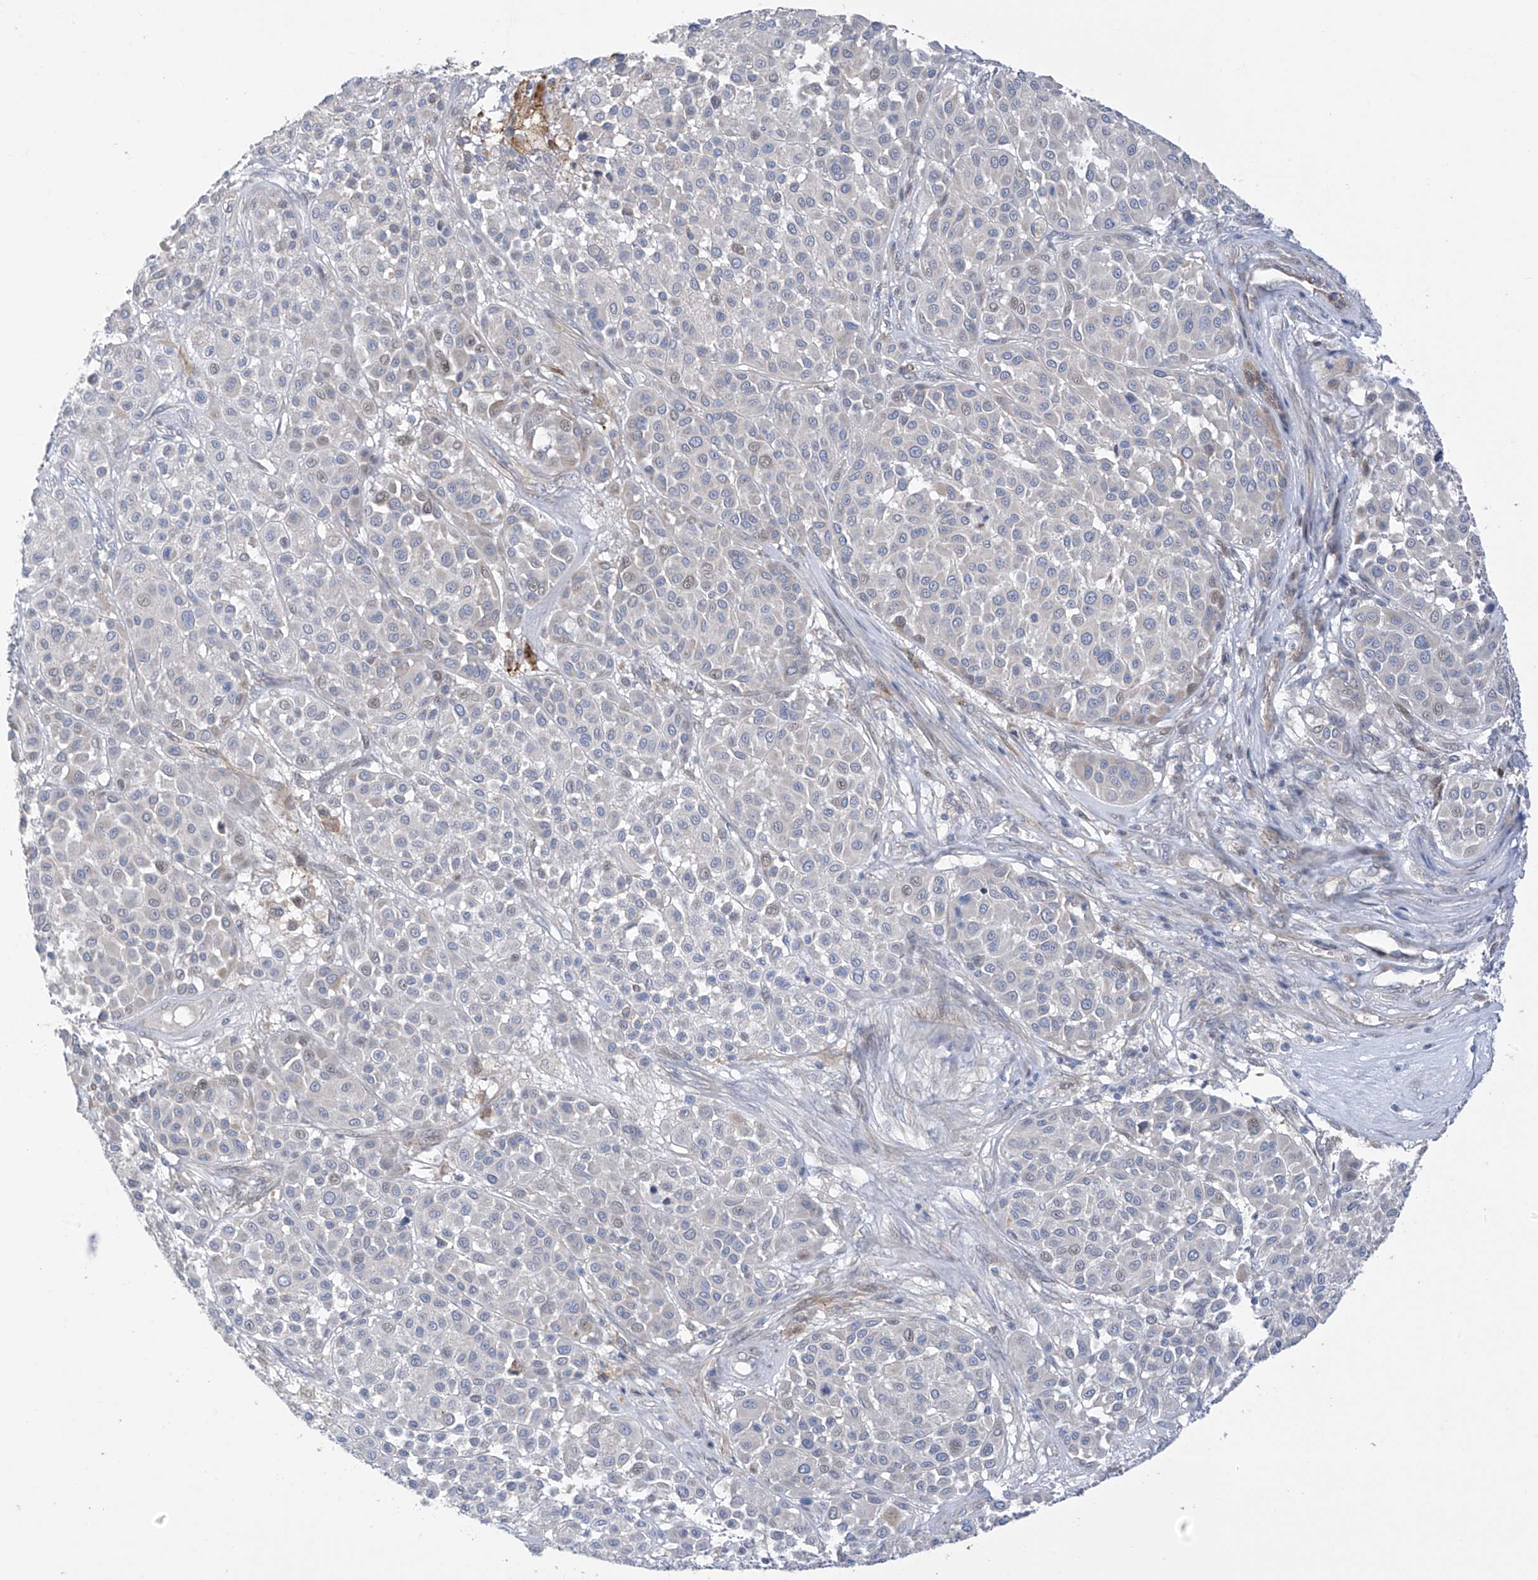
{"staining": {"intensity": "negative", "quantity": "none", "location": "none"}, "tissue": "melanoma", "cell_type": "Tumor cells", "image_type": "cancer", "snomed": [{"axis": "morphology", "description": "Malignant melanoma, Metastatic site"}, {"axis": "topography", "description": "Soft tissue"}], "caption": "Tumor cells are negative for protein expression in human melanoma.", "gene": "ZNF641", "patient": {"sex": "male", "age": 41}}